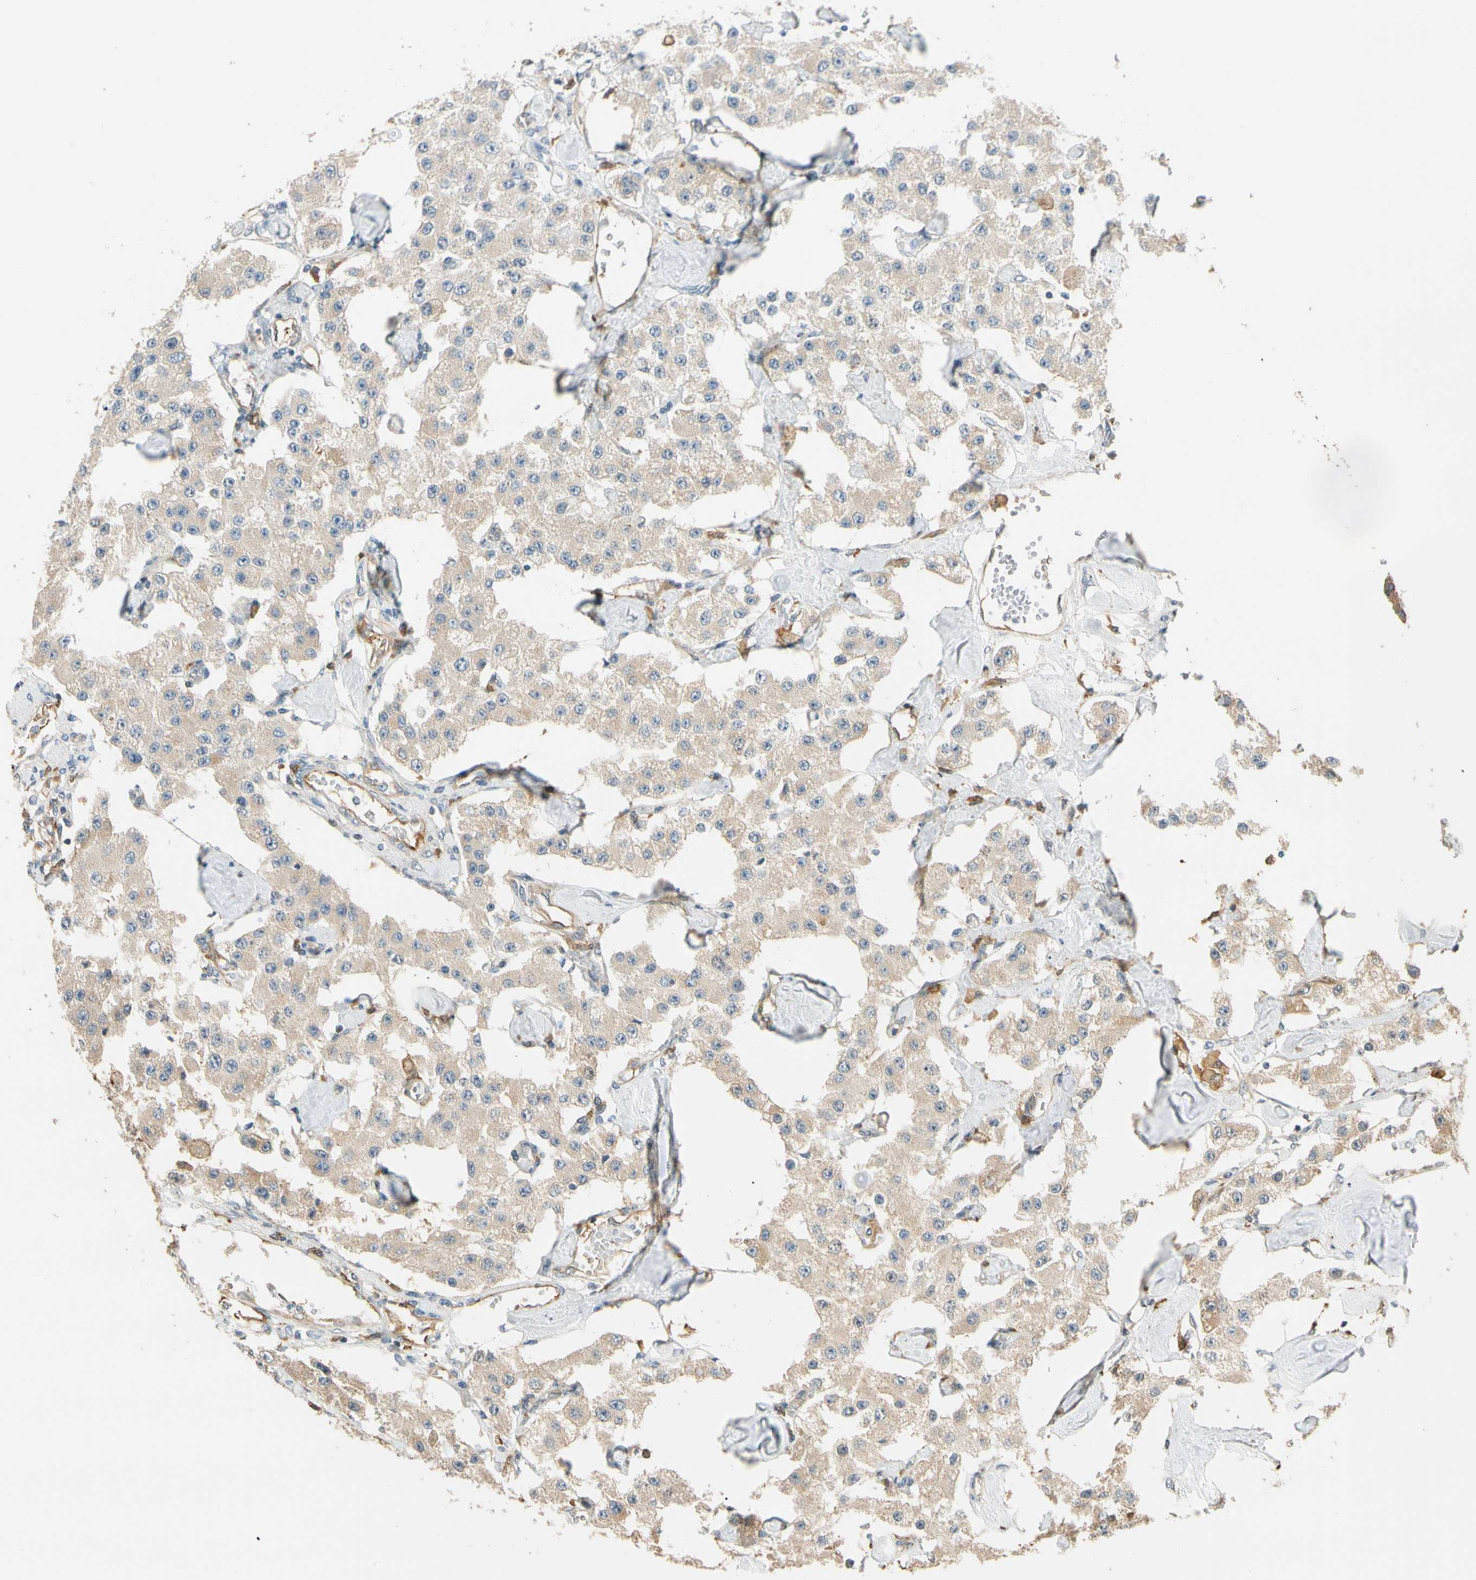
{"staining": {"intensity": "weak", "quantity": ">75%", "location": "cytoplasmic/membranous"}, "tissue": "carcinoid", "cell_type": "Tumor cells", "image_type": "cancer", "snomed": [{"axis": "morphology", "description": "Carcinoid, malignant, NOS"}, {"axis": "topography", "description": "Pancreas"}], "caption": "DAB immunohistochemical staining of carcinoid displays weak cytoplasmic/membranous protein staining in about >75% of tumor cells. The staining is performed using DAB (3,3'-diaminobenzidine) brown chromogen to label protein expression. The nuclei are counter-stained blue using hematoxylin.", "gene": "PARP14", "patient": {"sex": "male", "age": 41}}